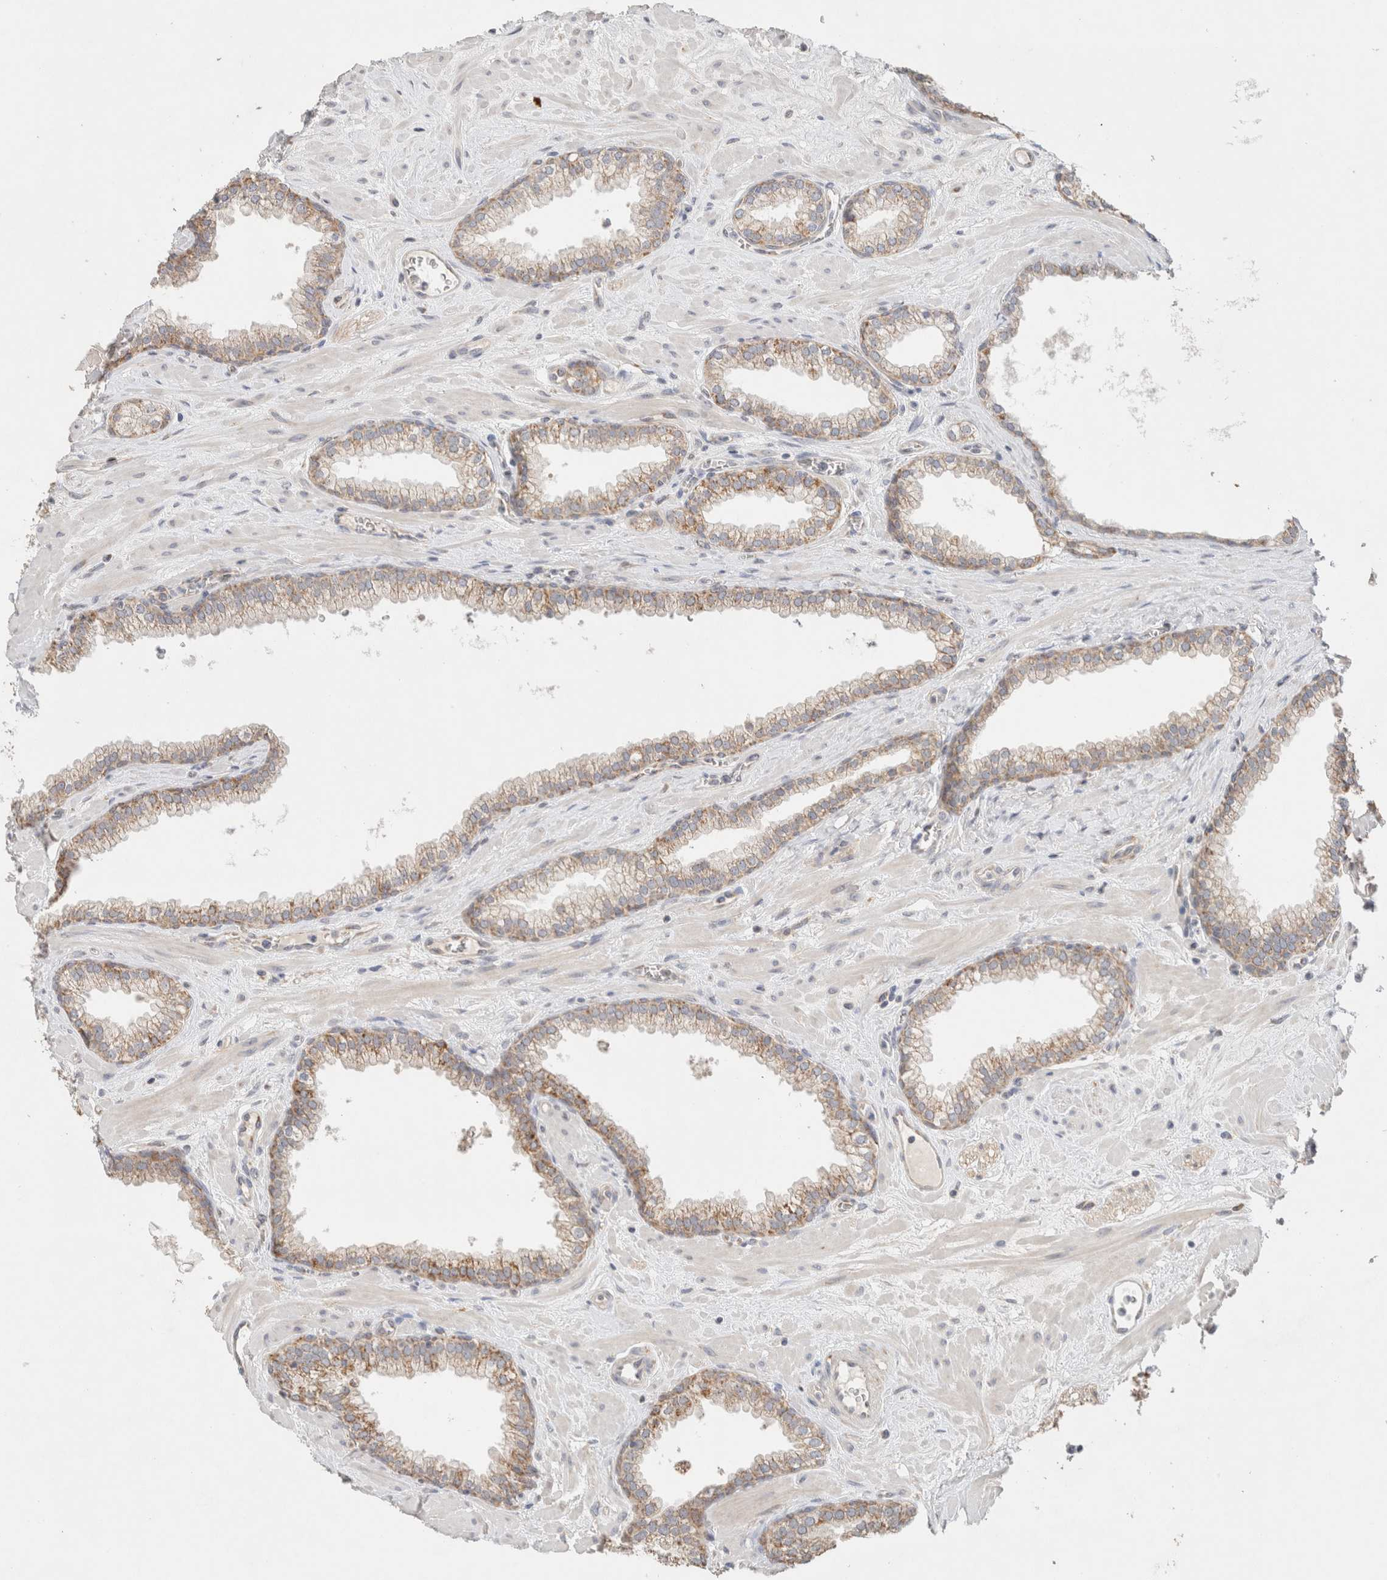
{"staining": {"intensity": "weak", "quantity": ">75%", "location": "cytoplasmic/membranous"}, "tissue": "prostate", "cell_type": "Glandular cells", "image_type": "normal", "snomed": [{"axis": "morphology", "description": "Normal tissue, NOS"}, {"axis": "morphology", "description": "Urothelial carcinoma, Low grade"}, {"axis": "topography", "description": "Urinary bladder"}, {"axis": "topography", "description": "Prostate"}], "caption": "Protein analysis of unremarkable prostate demonstrates weak cytoplasmic/membranous staining in approximately >75% of glandular cells. (DAB (3,3'-diaminobenzidine) IHC, brown staining for protein, blue staining for nuclei).", "gene": "CA13", "patient": {"sex": "male", "age": 60}}